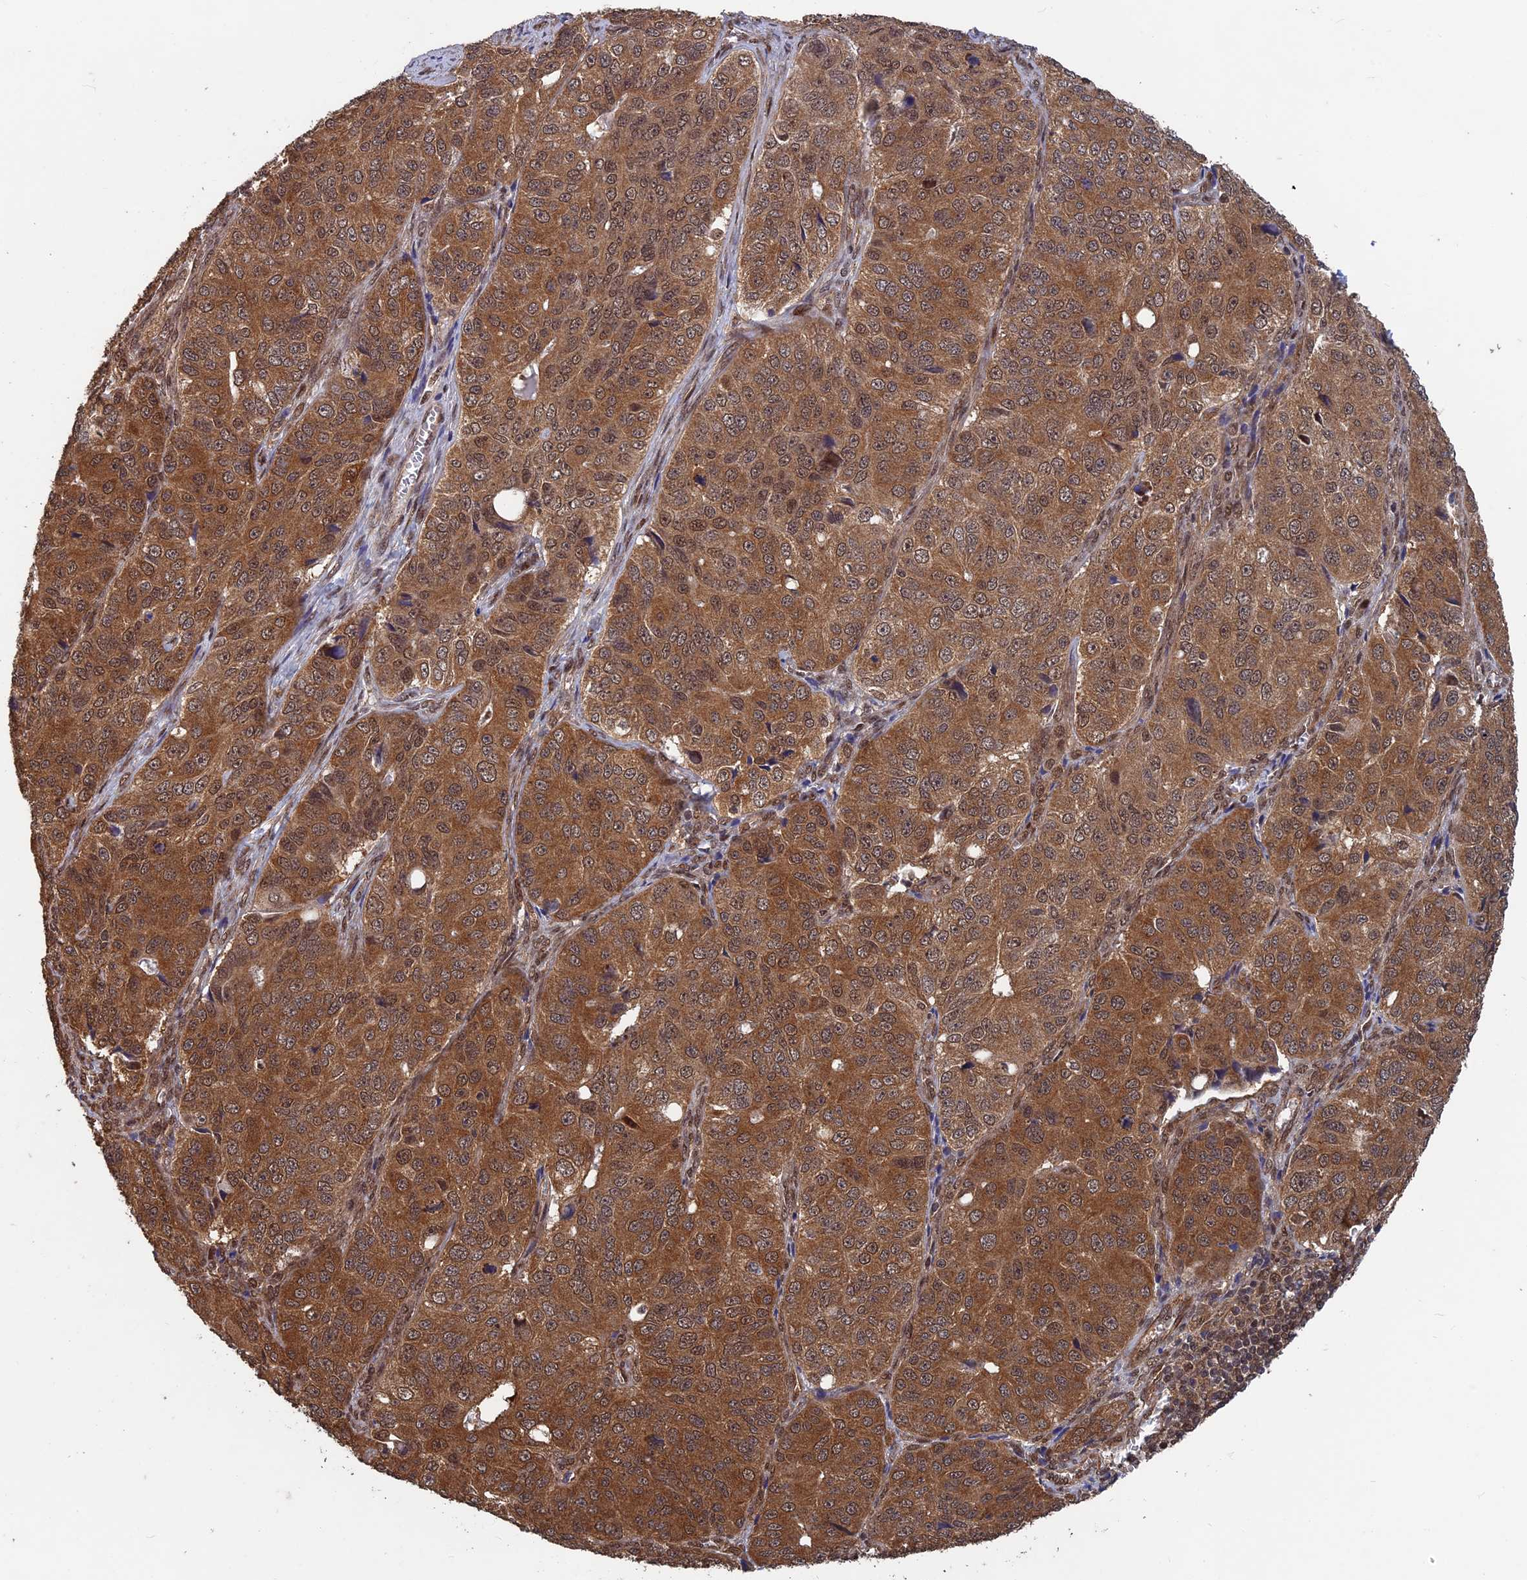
{"staining": {"intensity": "moderate", "quantity": ">75%", "location": "cytoplasmic/membranous,nuclear"}, "tissue": "ovarian cancer", "cell_type": "Tumor cells", "image_type": "cancer", "snomed": [{"axis": "morphology", "description": "Carcinoma, endometroid"}, {"axis": "topography", "description": "Ovary"}], "caption": "Human ovarian endometroid carcinoma stained with a brown dye demonstrates moderate cytoplasmic/membranous and nuclear positive expression in about >75% of tumor cells.", "gene": "FAM53C", "patient": {"sex": "female", "age": 51}}